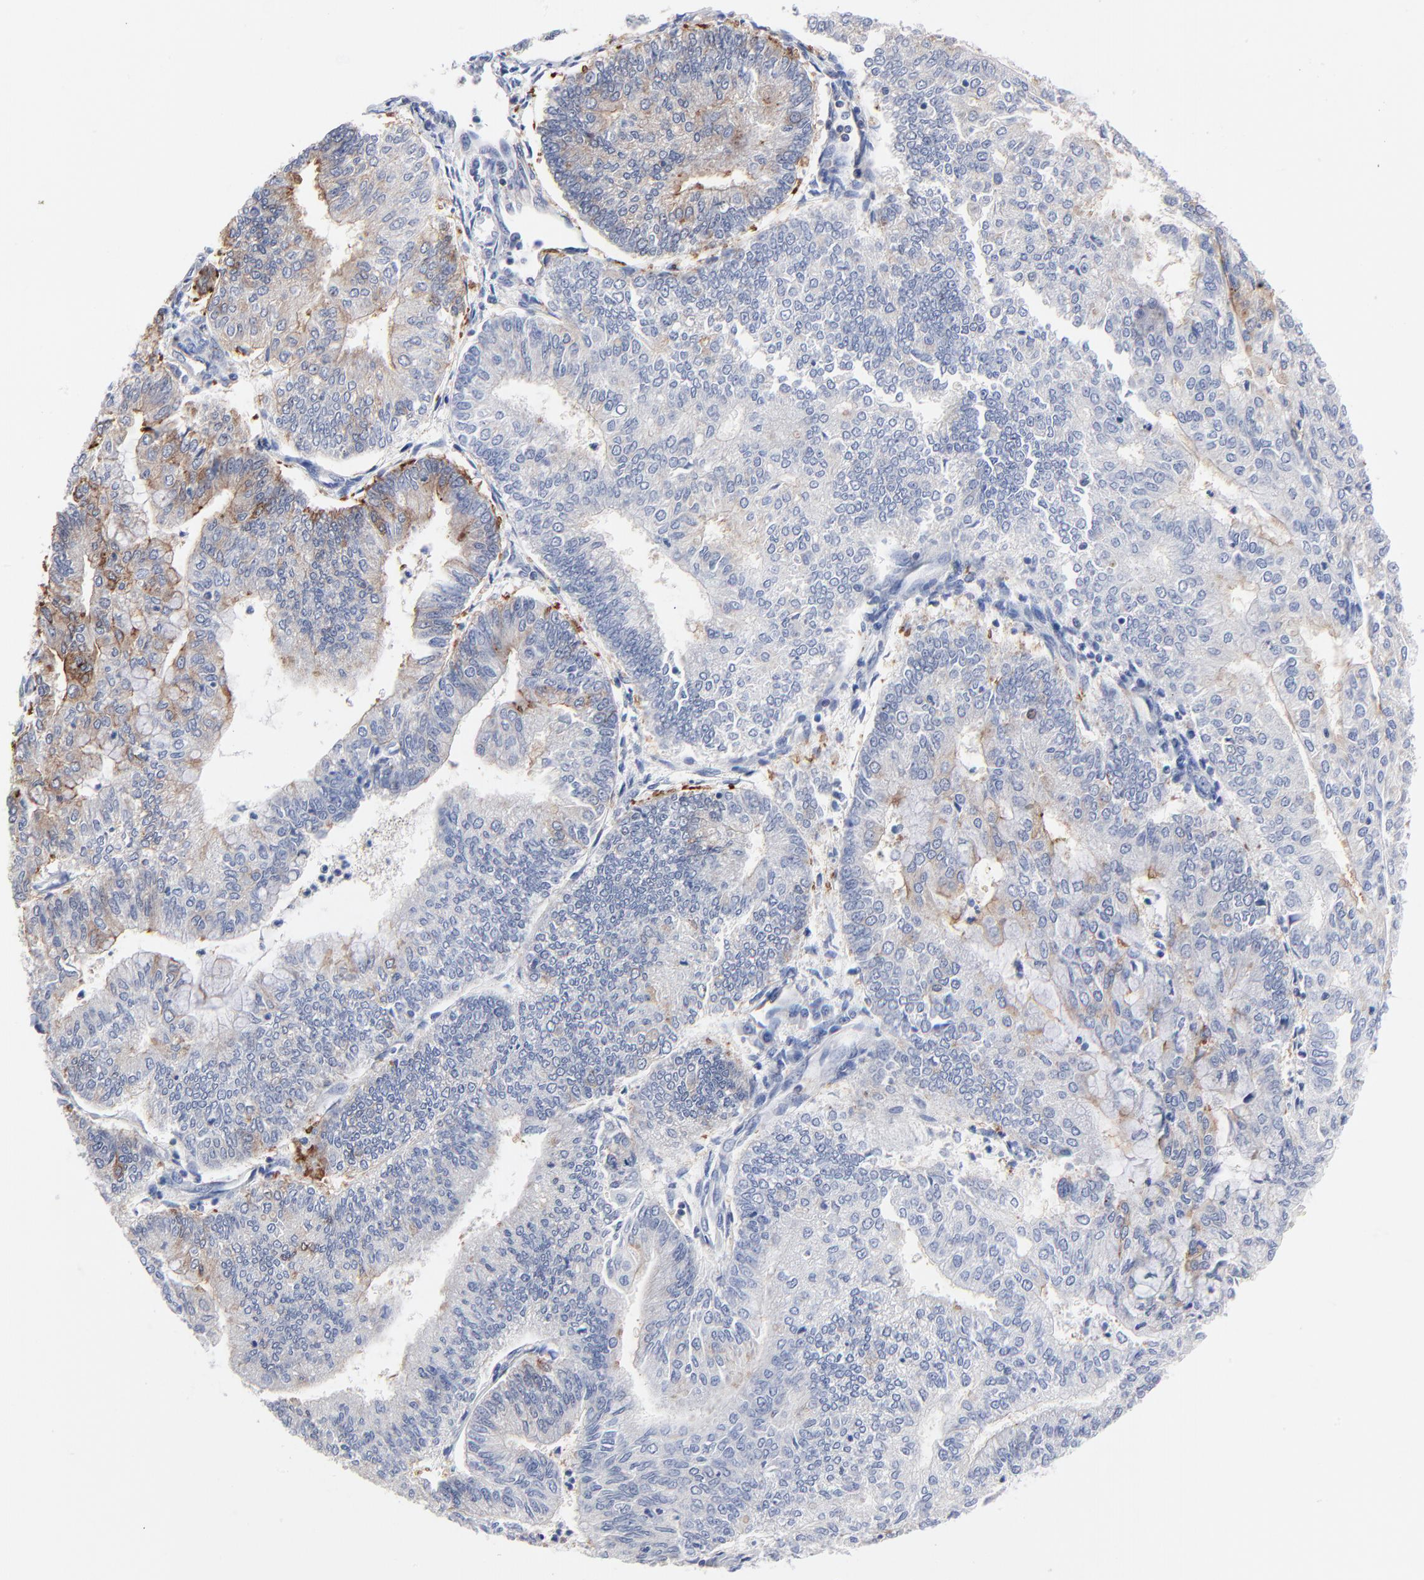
{"staining": {"intensity": "moderate", "quantity": "<25%", "location": "cytoplasmic/membranous"}, "tissue": "endometrial cancer", "cell_type": "Tumor cells", "image_type": "cancer", "snomed": [{"axis": "morphology", "description": "Adenocarcinoma, NOS"}, {"axis": "topography", "description": "Endometrium"}], "caption": "Immunohistochemical staining of human endometrial cancer (adenocarcinoma) reveals moderate cytoplasmic/membranous protein positivity in approximately <25% of tumor cells. The protein is stained brown, and the nuclei are stained in blue (DAB (3,3'-diaminobenzidine) IHC with brightfield microscopy, high magnification).", "gene": "CD2AP", "patient": {"sex": "female", "age": 59}}